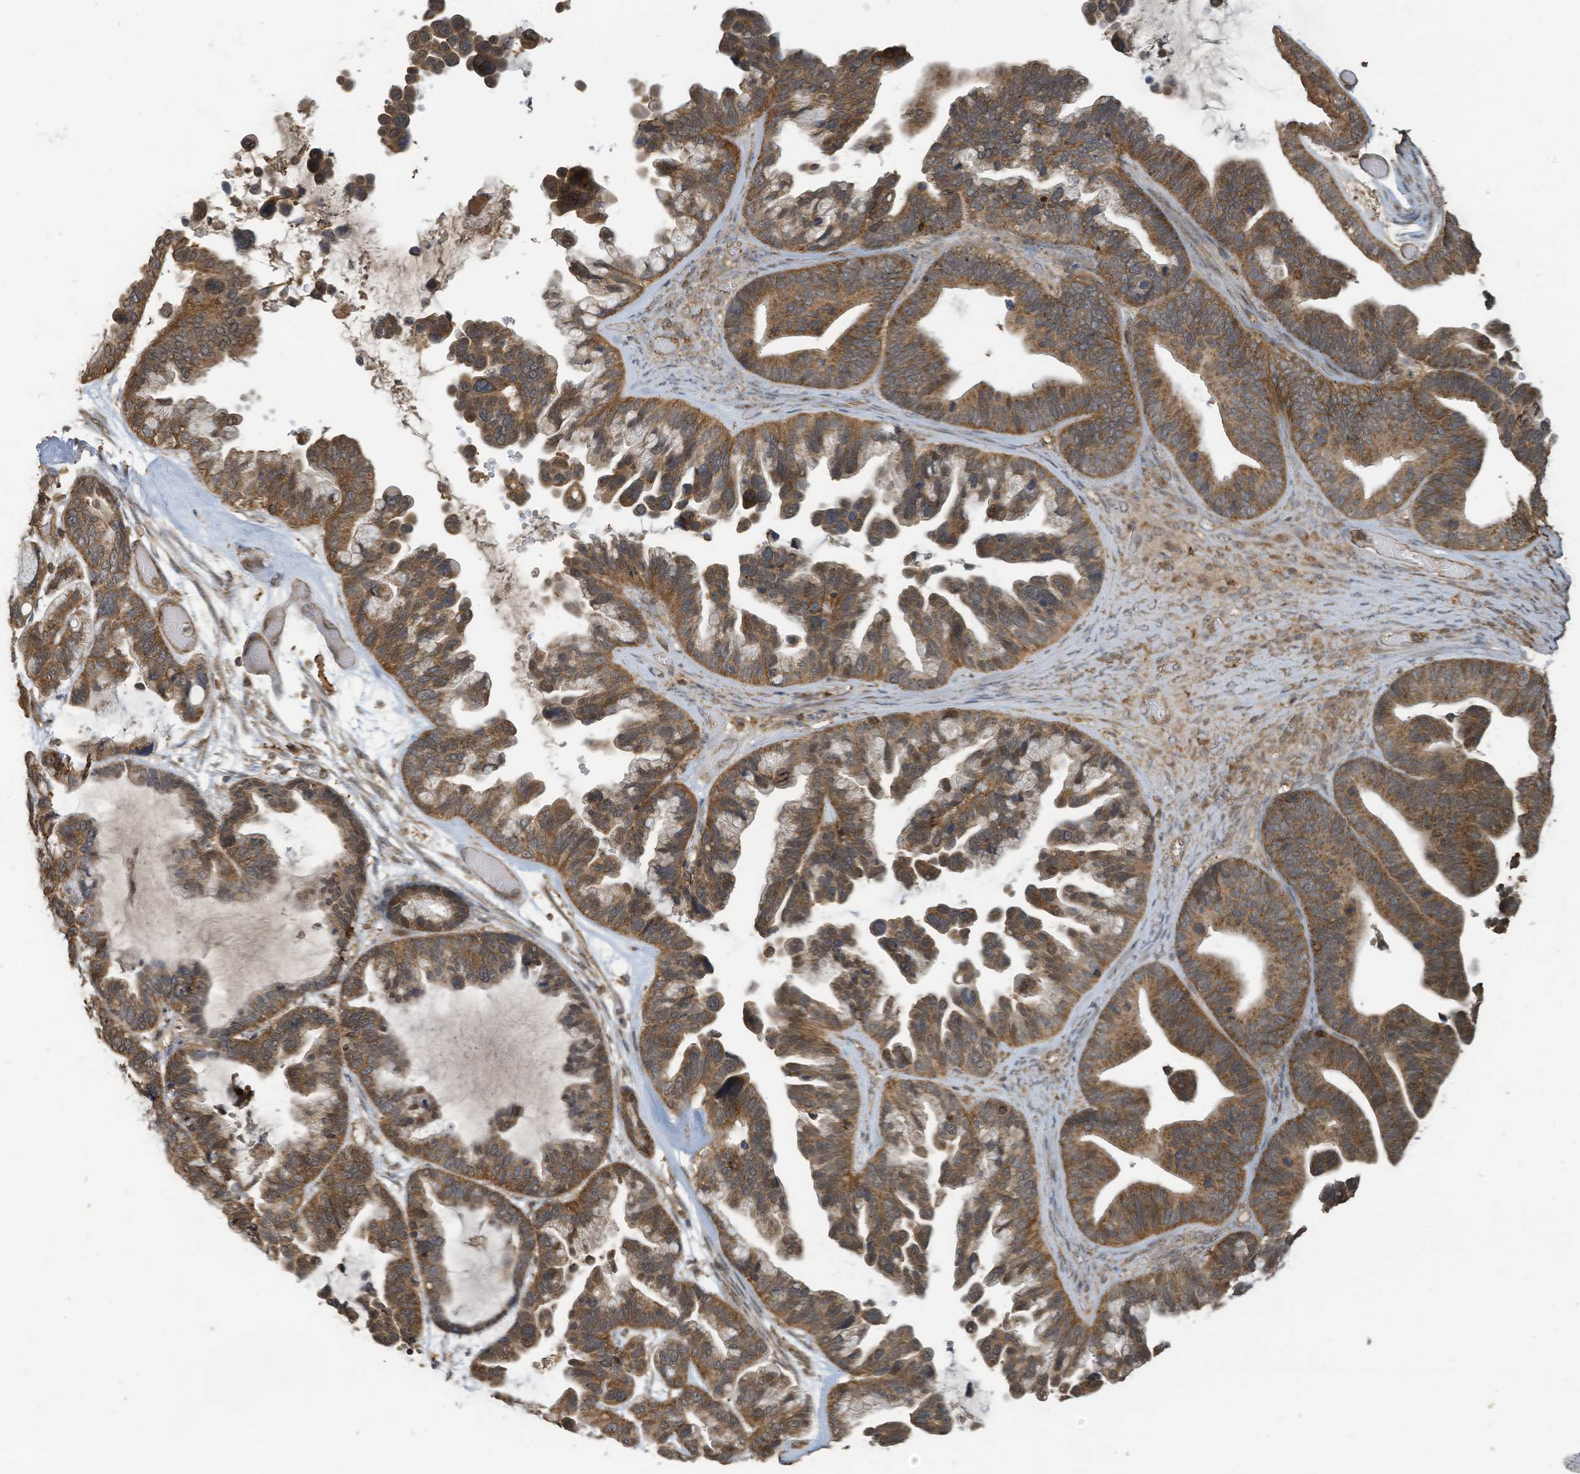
{"staining": {"intensity": "moderate", "quantity": ">75%", "location": "cytoplasmic/membranous"}, "tissue": "ovarian cancer", "cell_type": "Tumor cells", "image_type": "cancer", "snomed": [{"axis": "morphology", "description": "Cystadenocarcinoma, serous, NOS"}, {"axis": "topography", "description": "Ovary"}], "caption": "Moderate cytoplasmic/membranous protein staining is present in about >75% of tumor cells in ovarian cancer (serous cystadenocarcinoma).", "gene": "COX10", "patient": {"sex": "female", "age": 56}}